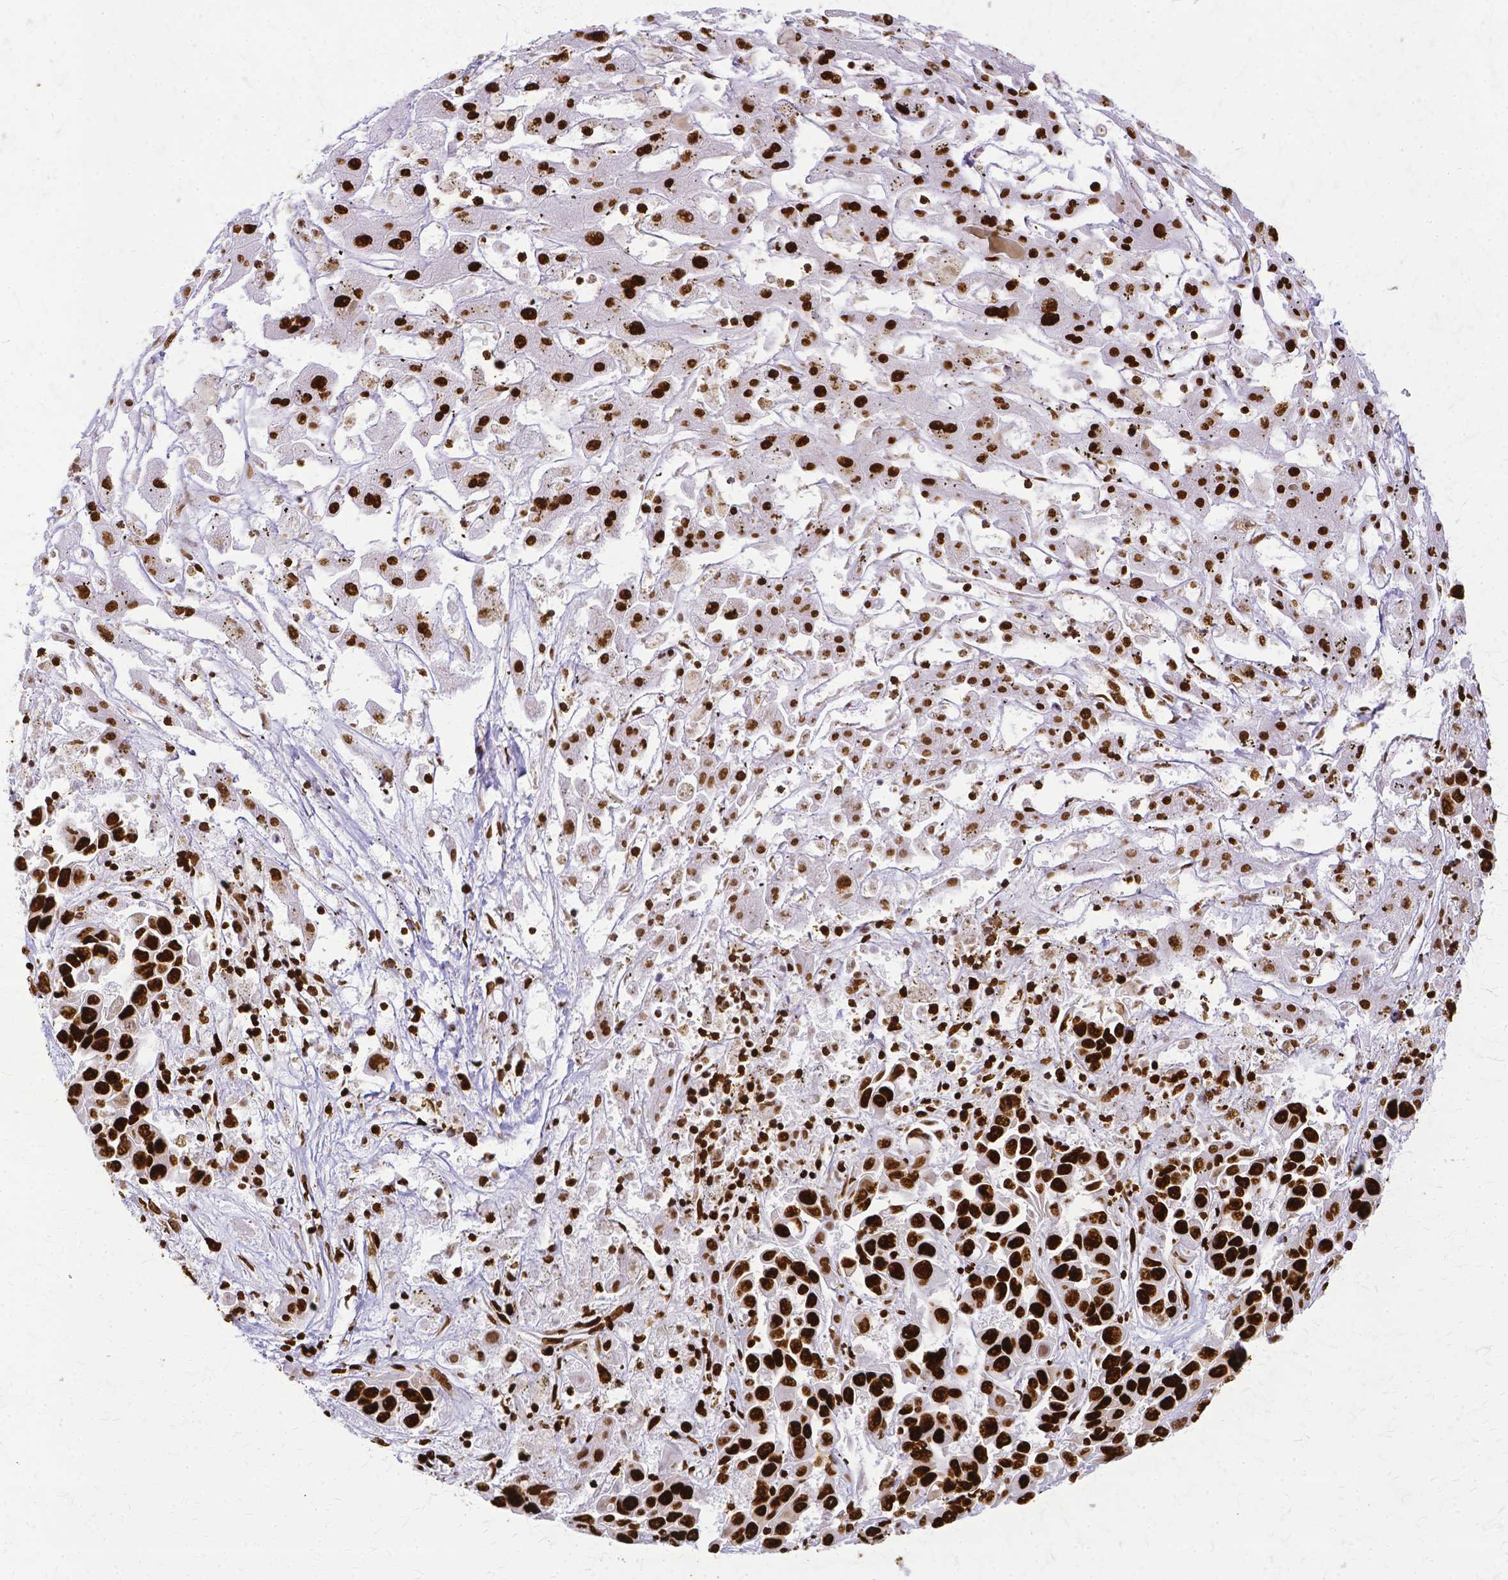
{"staining": {"intensity": "strong", "quantity": ">75%", "location": "nuclear"}, "tissue": "liver cancer", "cell_type": "Tumor cells", "image_type": "cancer", "snomed": [{"axis": "morphology", "description": "Cholangiocarcinoma"}, {"axis": "topography", "description": "Liver"}], "caption": "DAB (3,3'-diaminobenzidine) immunohistochemical staining of liver cancer demonstrates strong nuclear protein positivity in about >75% of tumor cells.", "gene": "SFPQ", "patient": {"sex": "female", "age": 52}}